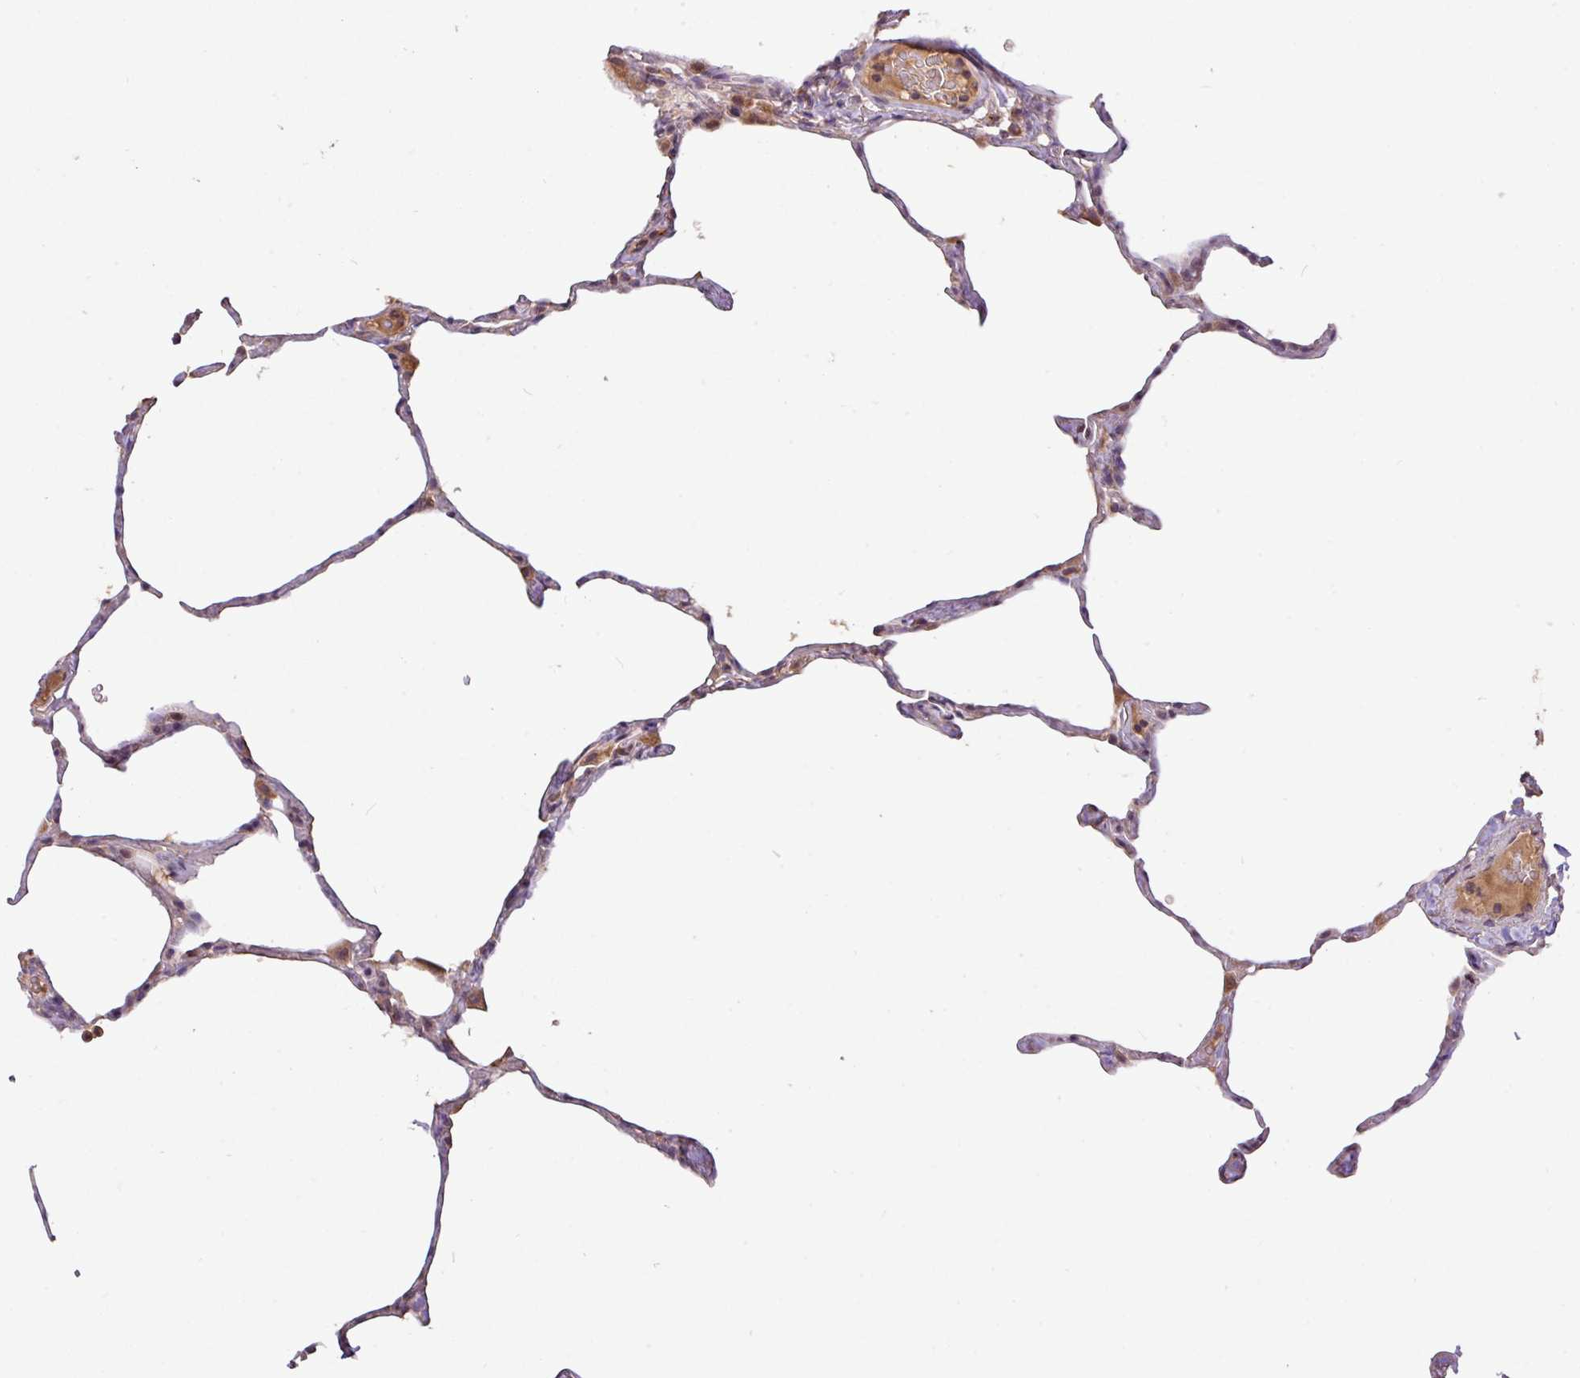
{"staining": {"intensity": "moderate", "quantity": "<25%", "location": "cytoplasmic/membranous"}, "tissue": "lung", "cell_type": "Alveolar cells", "image_type": "normal", "snomed": [{"axis": "morphology", "description": "Normal tissue, NOS"}, {"axis": "topography", "description": "Lung"}], "caption": "Human lung stained with a brown dye reveals moderate cytoplasmic/membranous positive positivity in approximately <25% of alveolar cells.", "gene": "YPEL1", "patient": {"sex": "male", "age": 65}}